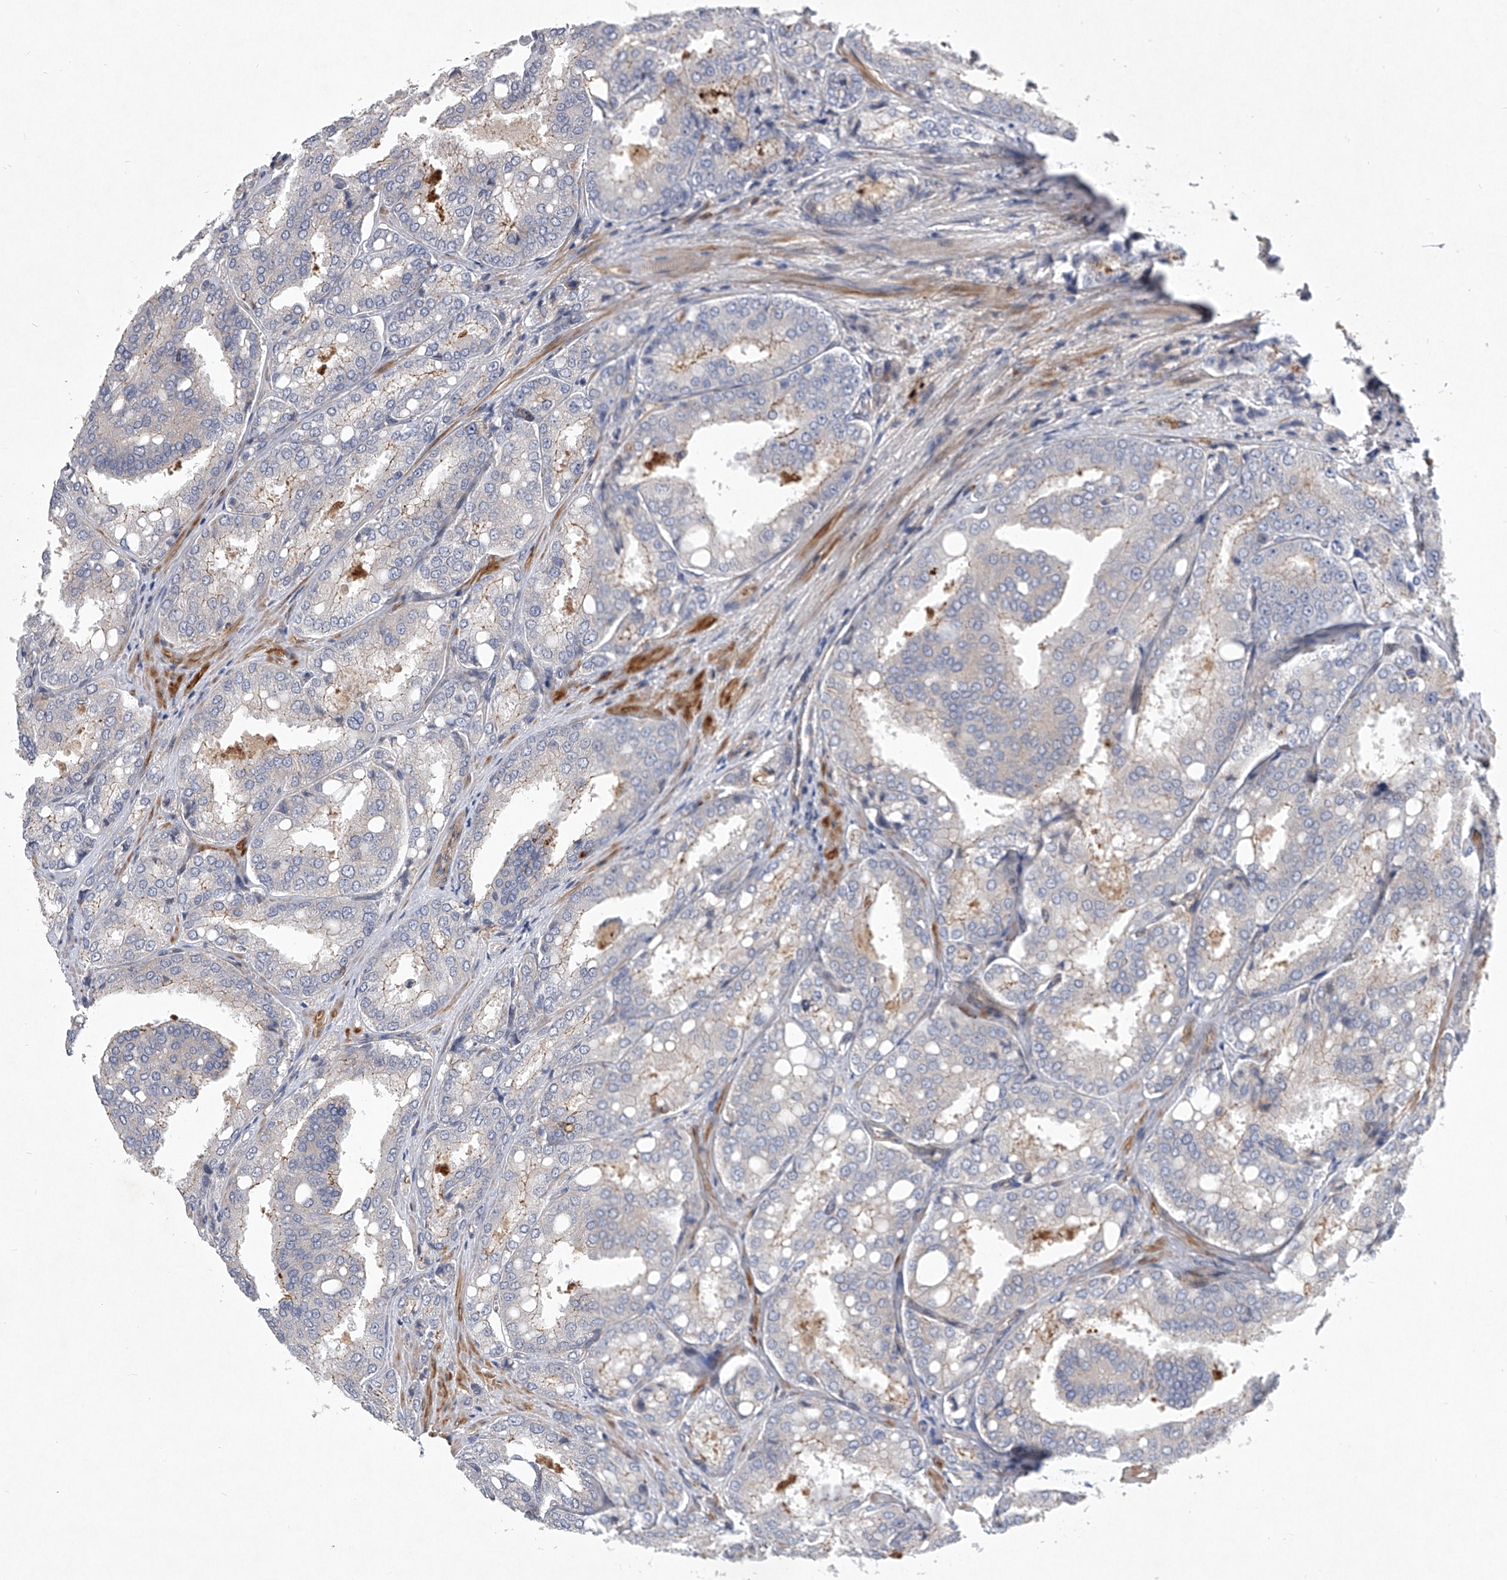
{"staining": {"intensity": "moderate", "quantity": "<25%", "location": "cytoplasmic/membranous"}, "tissue": "prostate cancer", "cell_type": "Tumor cells", "image_type": "cancer", "snomed": [{"axis": "morphology", "description": "Adenocarcinoma, High grade"}, {"axis": "topography", "description": "Prostate"}], "caption": "Protein expression analysis of prostate cancer displays moderate cytoplasmic/membranous expression in approximately <25% of tumor cells.", "gene": "MINDY4", "patient": {"sex": "male", "age": 50}}